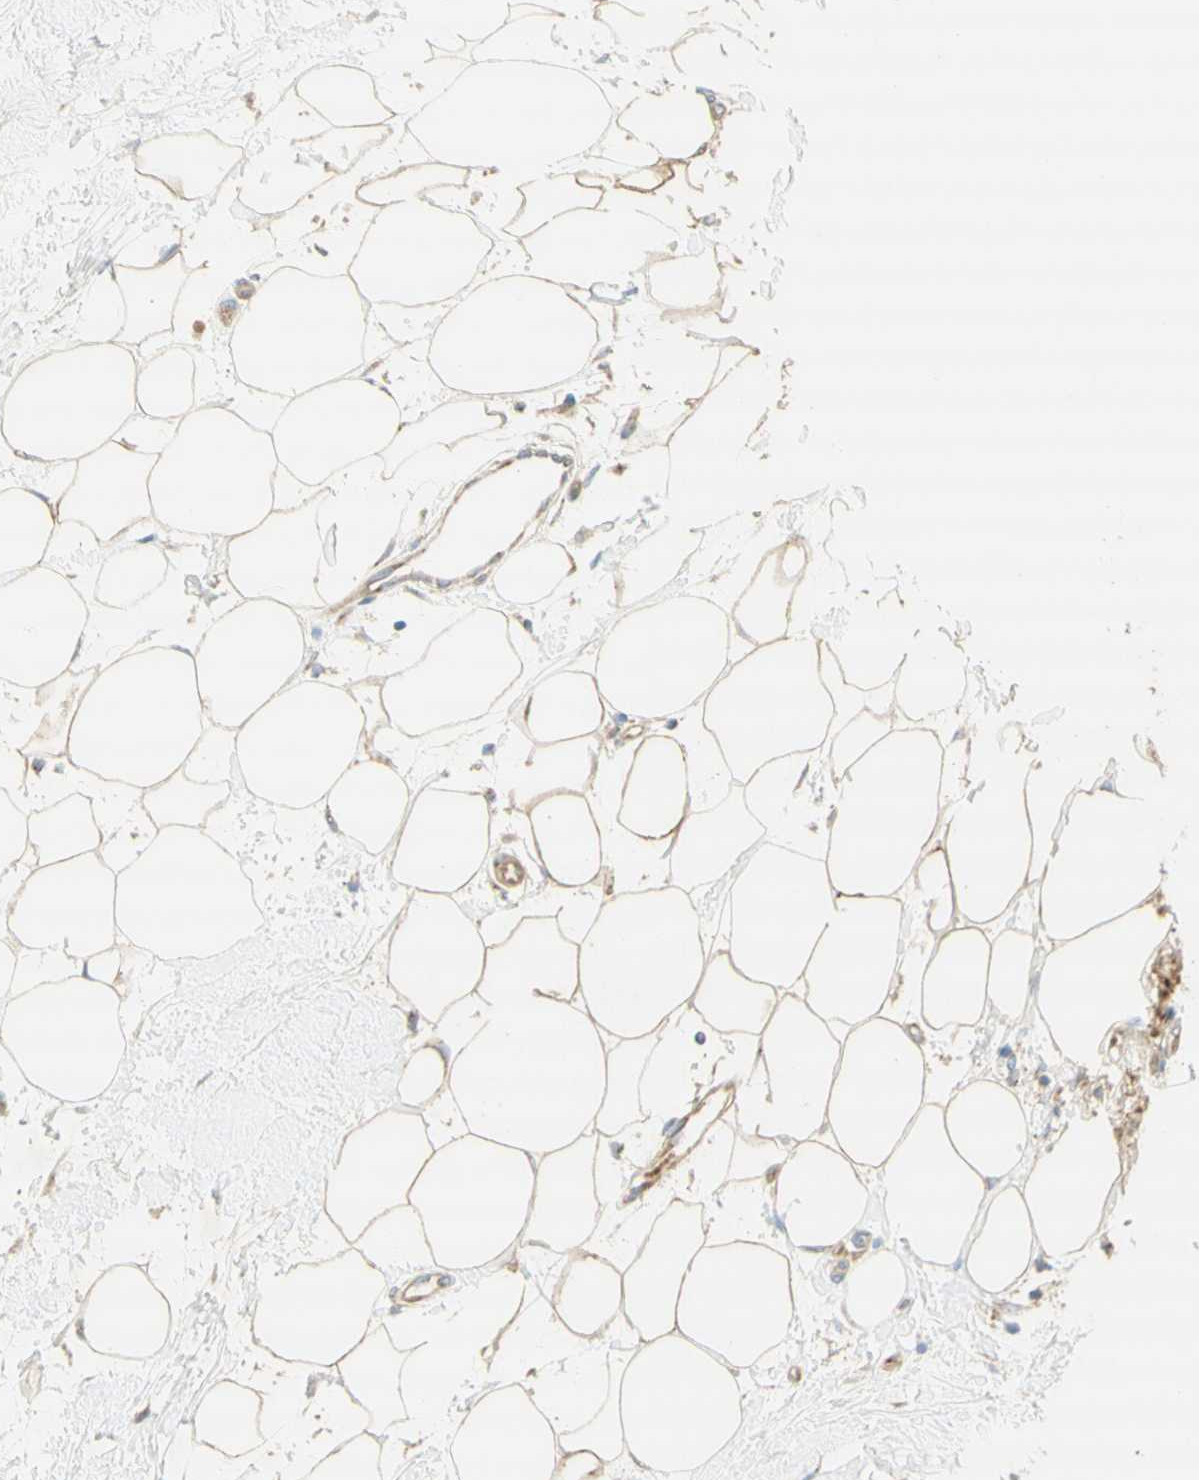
{"staining": {"intensity": "weak", "quantity": ">75%", "location": "cytoplasmic/membranous"}, "tissue": "breast cancer", "cell_type": "Tumor cells", "image_type": "cancer", "snomed": [{"axis": "morphology", "description": "Normal tissue, NOS"}, {"axis": "morphology", "description": "Duct carcinoma"}, {"axis": "topography", "description": "Breast"}], "caption": "Immunohistochemistry of human breast cancer (invasive ductal carcinoma) shows low levels of weak cytoplasmic/membranous positivity in approximately >75% of tumor cells. (DAB IHC, brown staining for protein, blue staining for nuclei).", "gene": "DYNC1H1", "patient": {"sex": "female", "age": 39}}